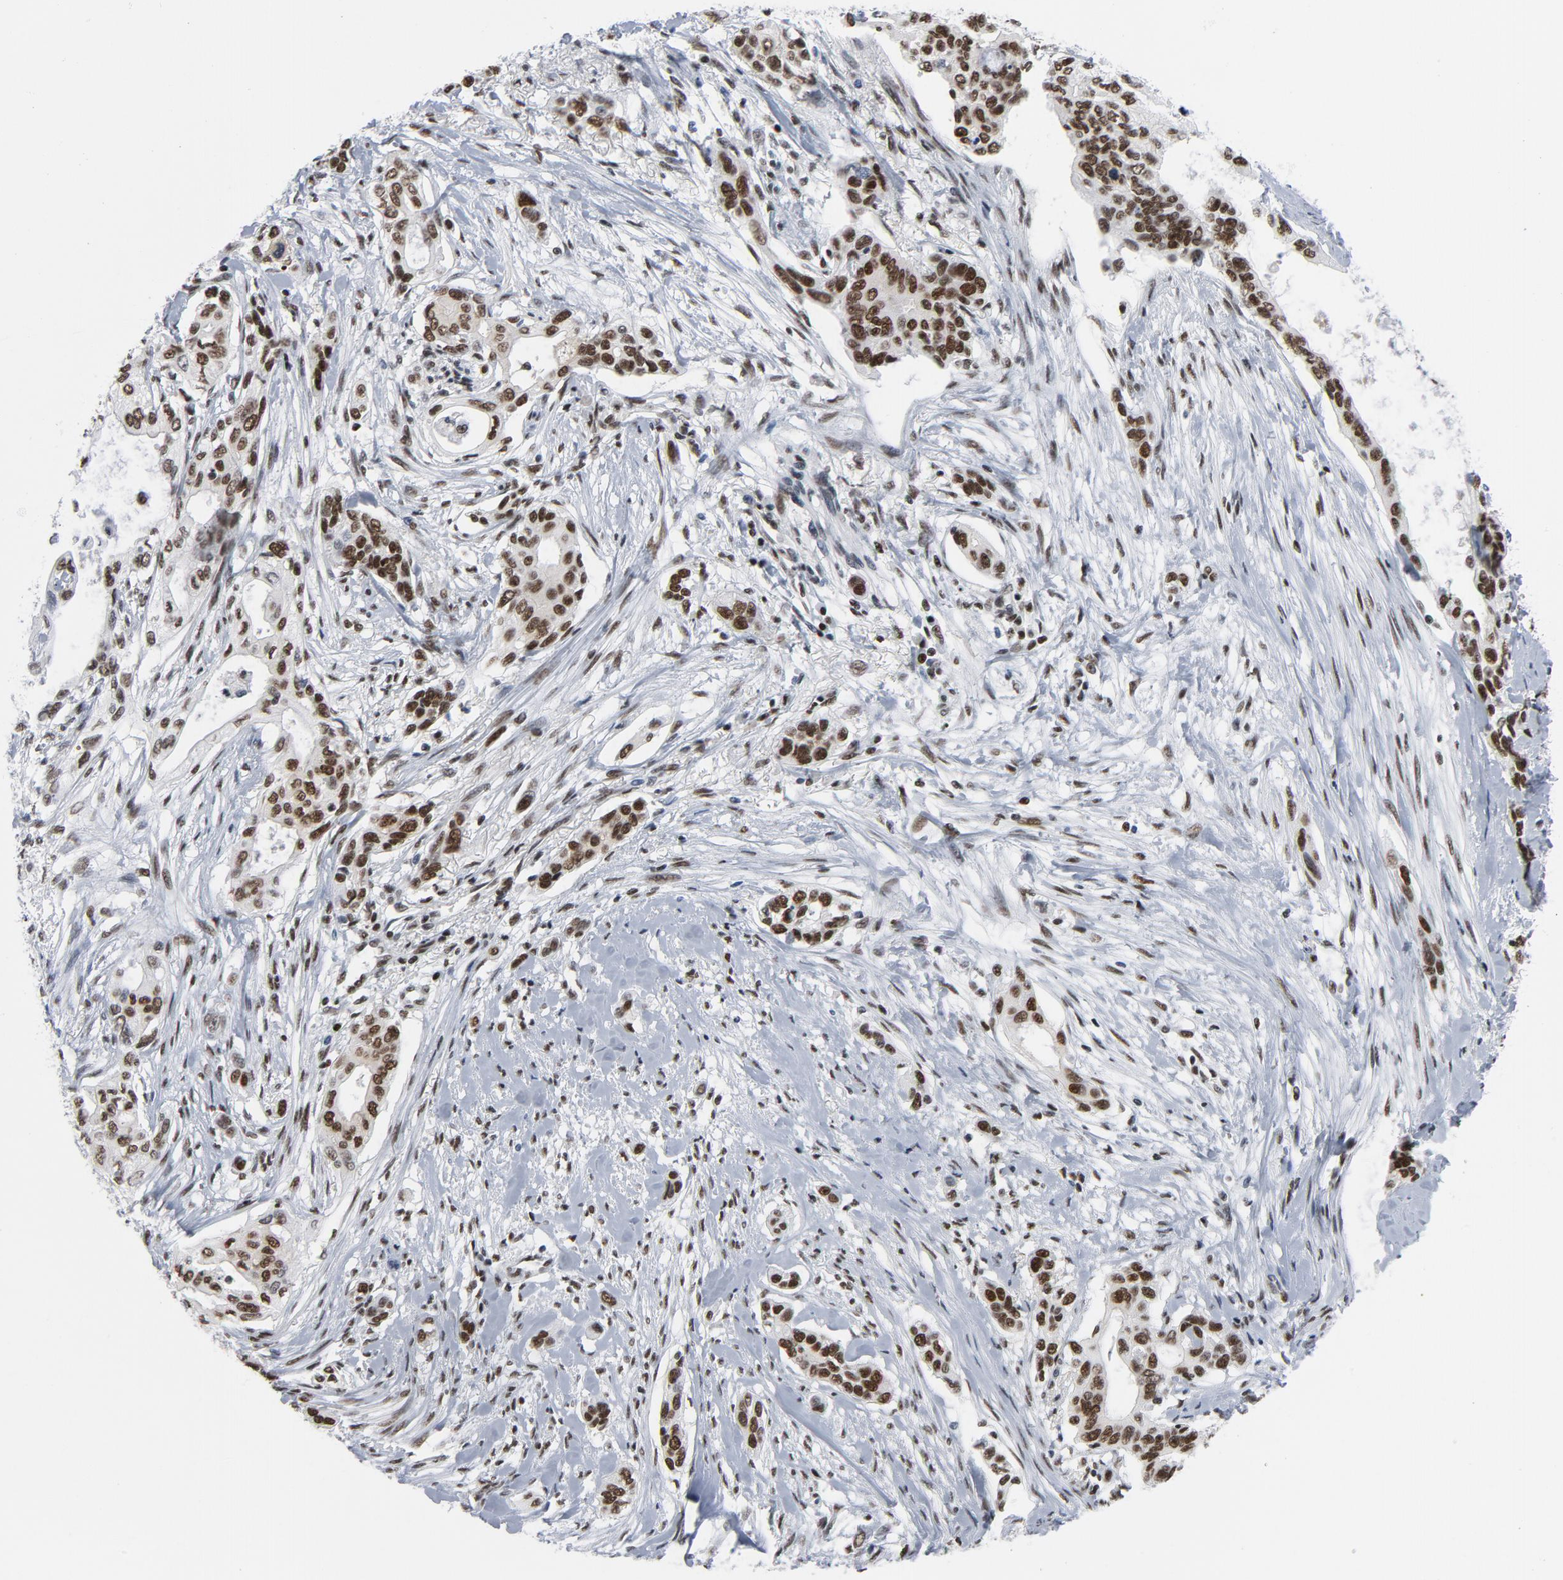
{"staining": {"intensity": "strong", "quantity": ">75%", "location": "nuclear"}, "tissue": "pancreatic cancer", "cell_type": "Tumor cells", "image_type": "cancer", "snomed": [{"axis": "morphology", "description": "Adenocarcinoma, NOS"}, {"axis": "topography", "description": "Pancreas"}], "caption": "This histopathology image exhibits immunohistochemistry (IHC) staining of pancreatic cancer (adenocarcinoma), with high strong nuclear staining in about >75% of tumor cells.", "gene": "CSTF2", "patient": {"sex": "female", "age": 60}}